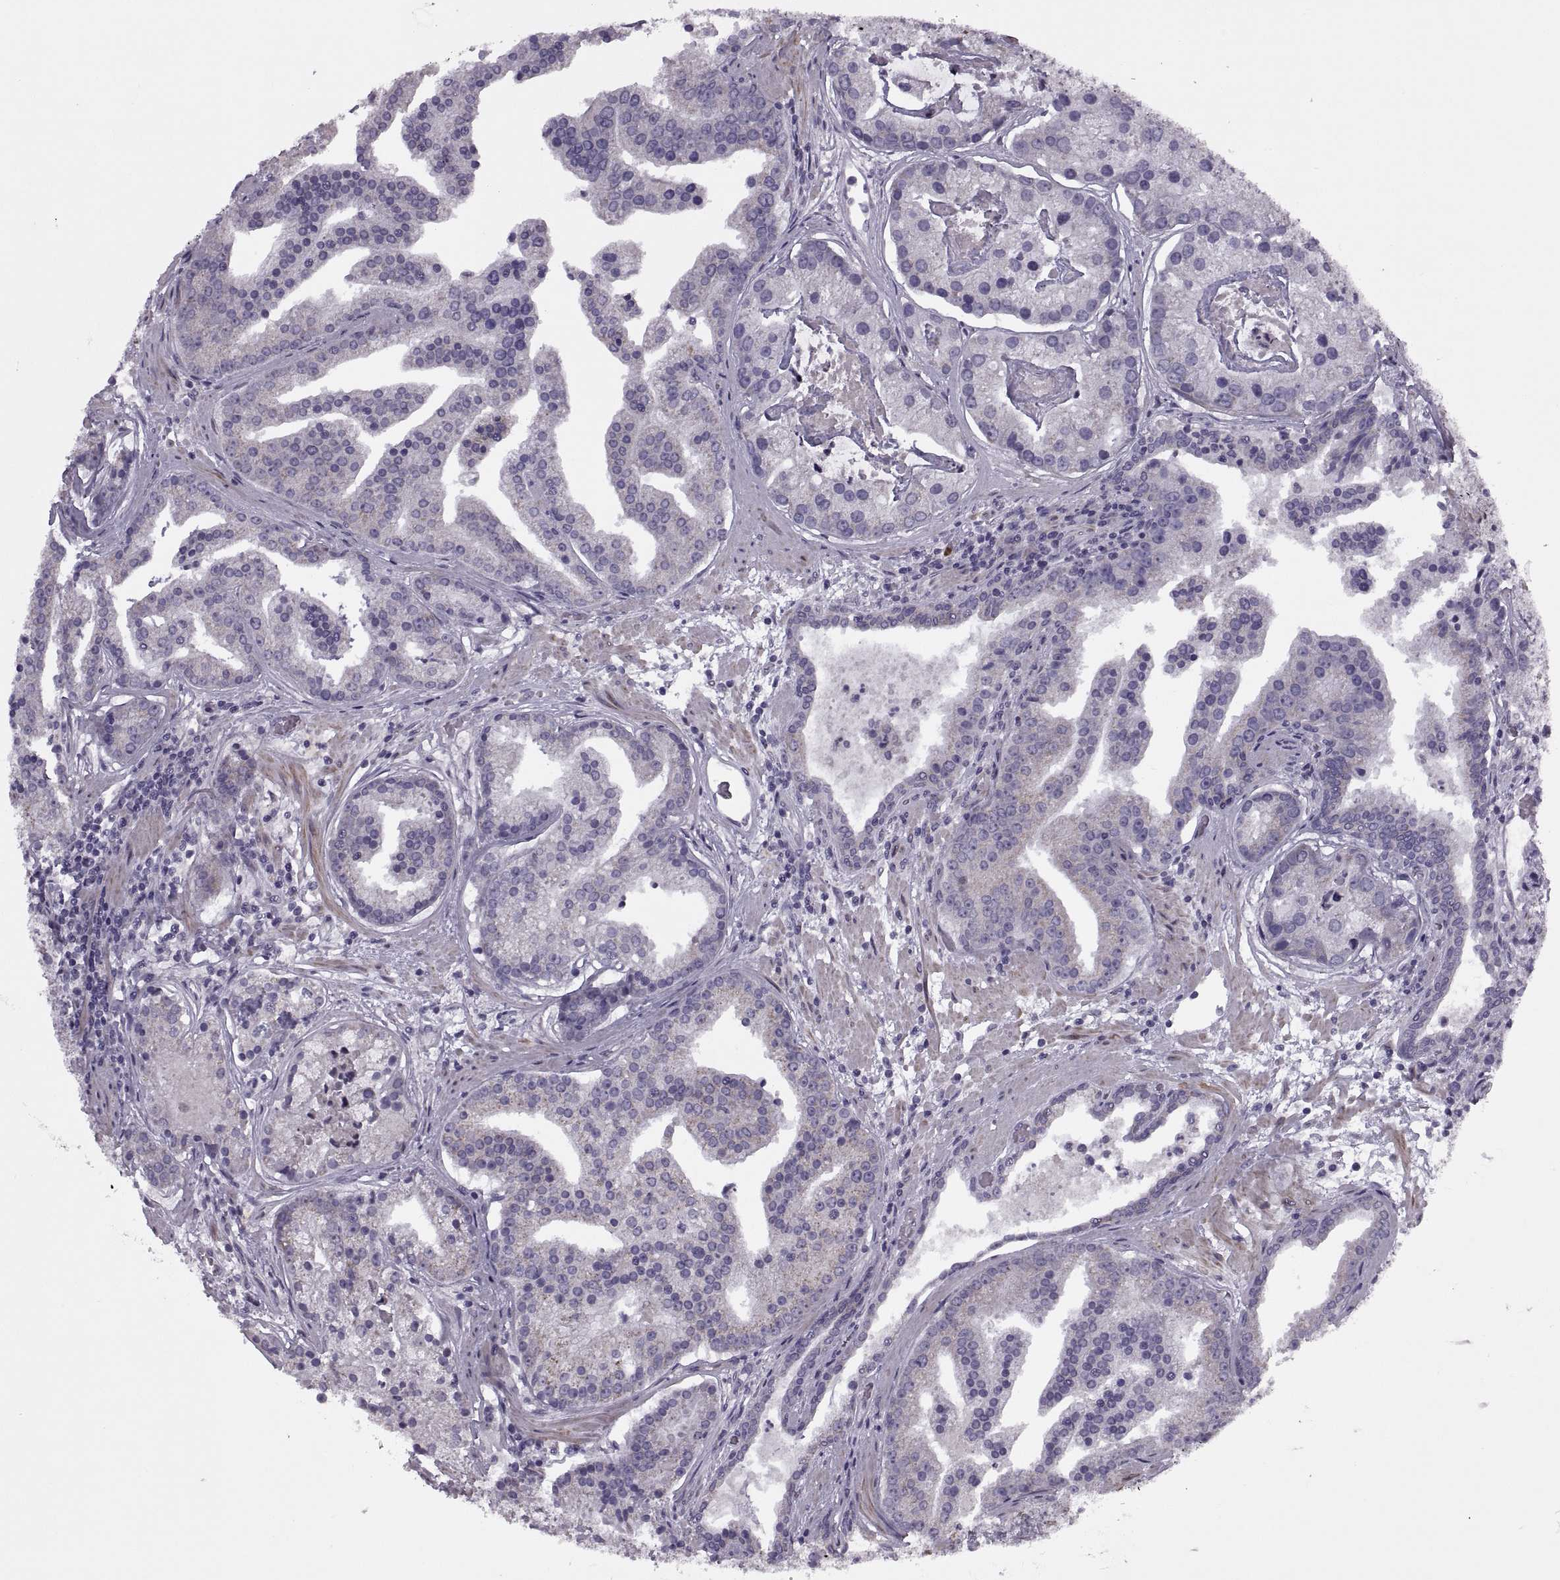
{"staining": {"intensity": "negative", "quantity": "none", "location": "none"}, "tissue": "prostate cancer", "cell_type": "Tumor cells", "image_type": "cancer", "snomed": [{"axis": "morphology", "description": "Adenocarcinoma, NOS"}, {"axis": "topography", "description": "Prostate and seminal vesicle, NOS"}, {"axis": "topography", "description": "Prostate"}], "caption": "There is no significant expression in tumor cells of prostate cancer.", "gene": "RIPK4", "patient": {"sex": "male", "age": 44}}